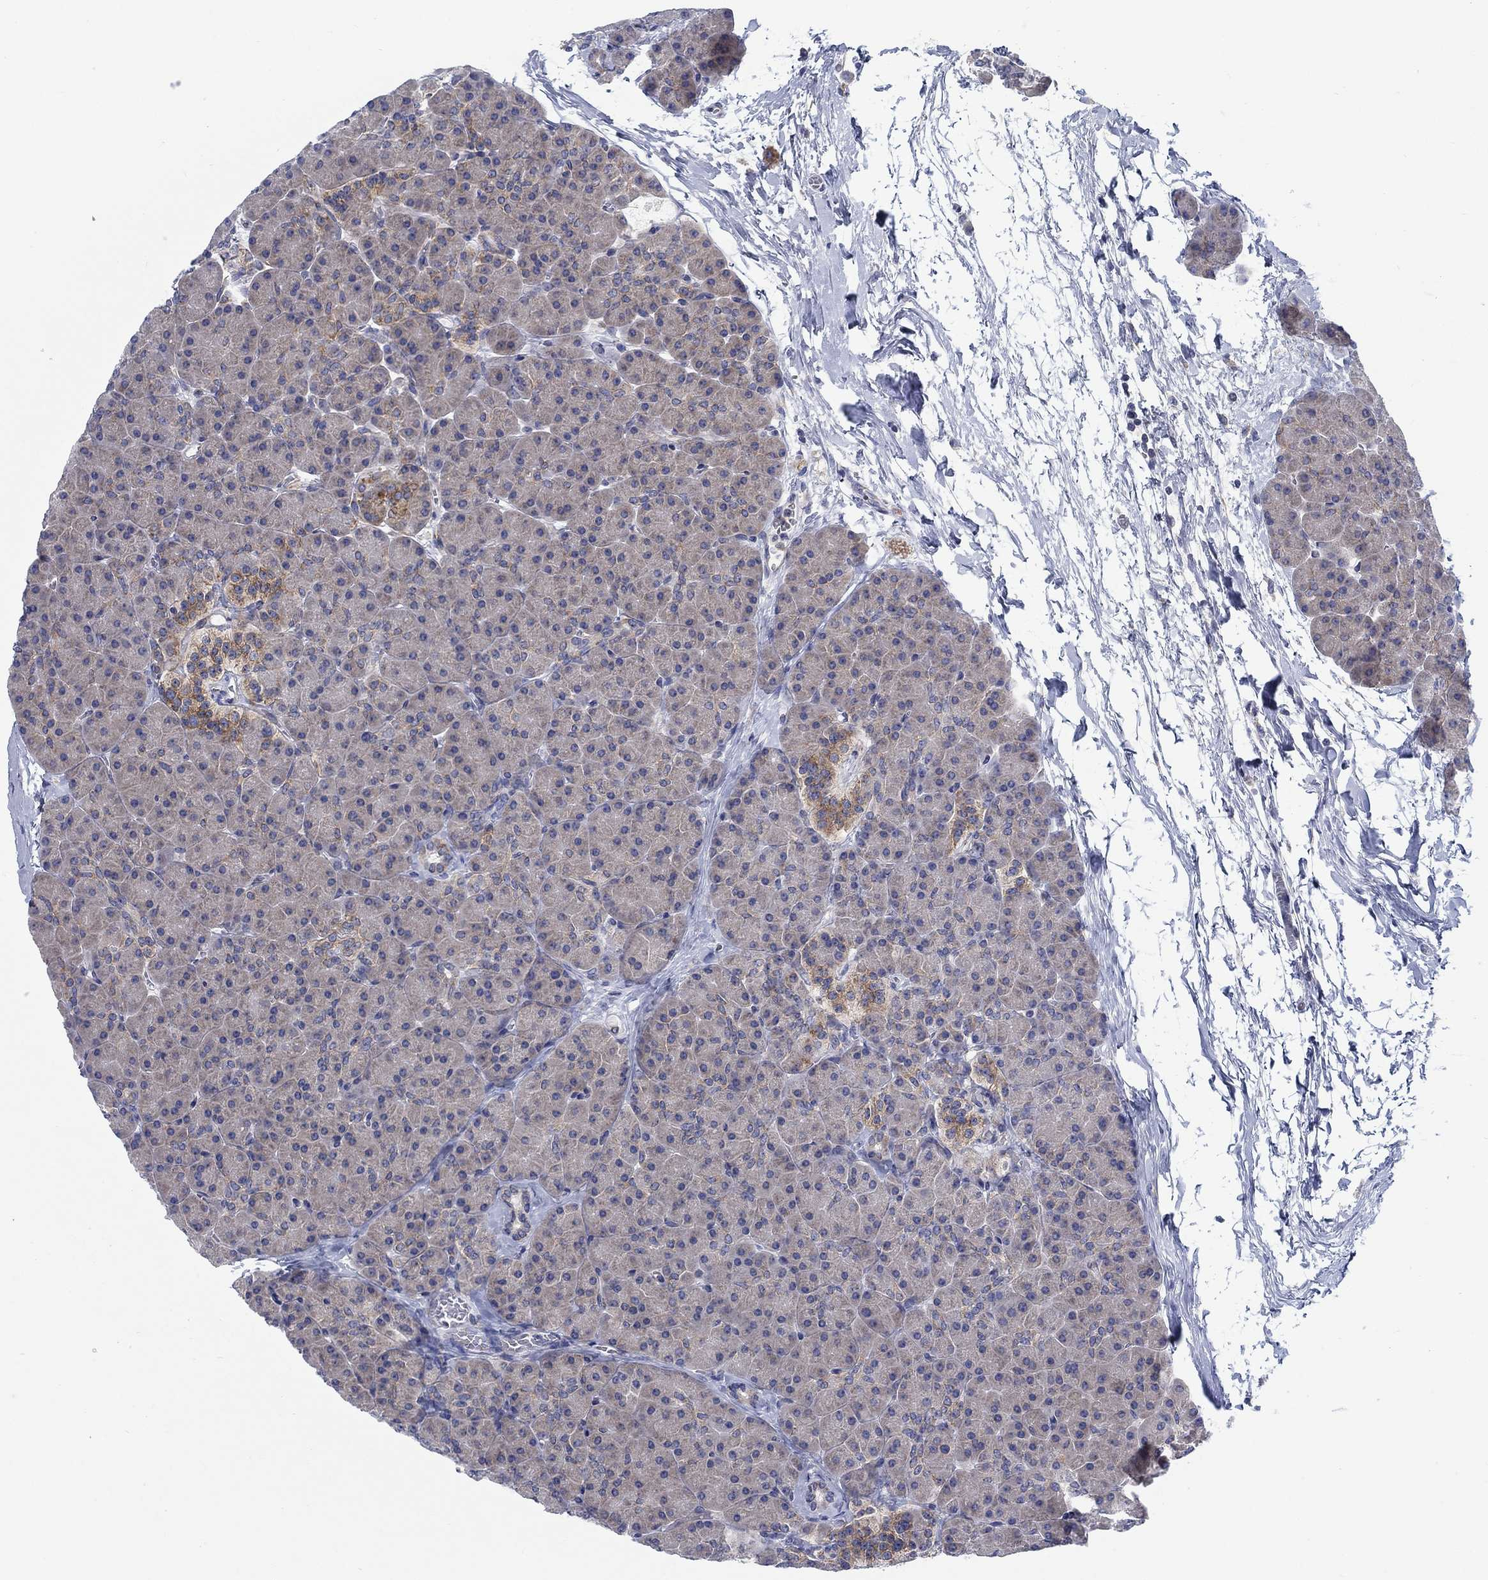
{"staining": {"intensity": "moderate", "quantity": "<25%", "location": "cytoplasmic/membranous"}, "tissue": "pancreas", "cell_type": "Exocrine glandular cells", "image_type": "normal", "snomed": [{"axis": "morphology", "description": "Normal tissue, NOS"}, {"axis": "topography", "description": "Pancreas"}], "caption": "High-power microscopy captured an immunohistochemistry (IHC) photomicrograph of unremarkable pancreas, revealing moderate cytoplasmic/membranous expression in about <25% of exocrine glandular cells.", "gene": "TMEM59", "patient": {"sex": "female", "age": 44}}